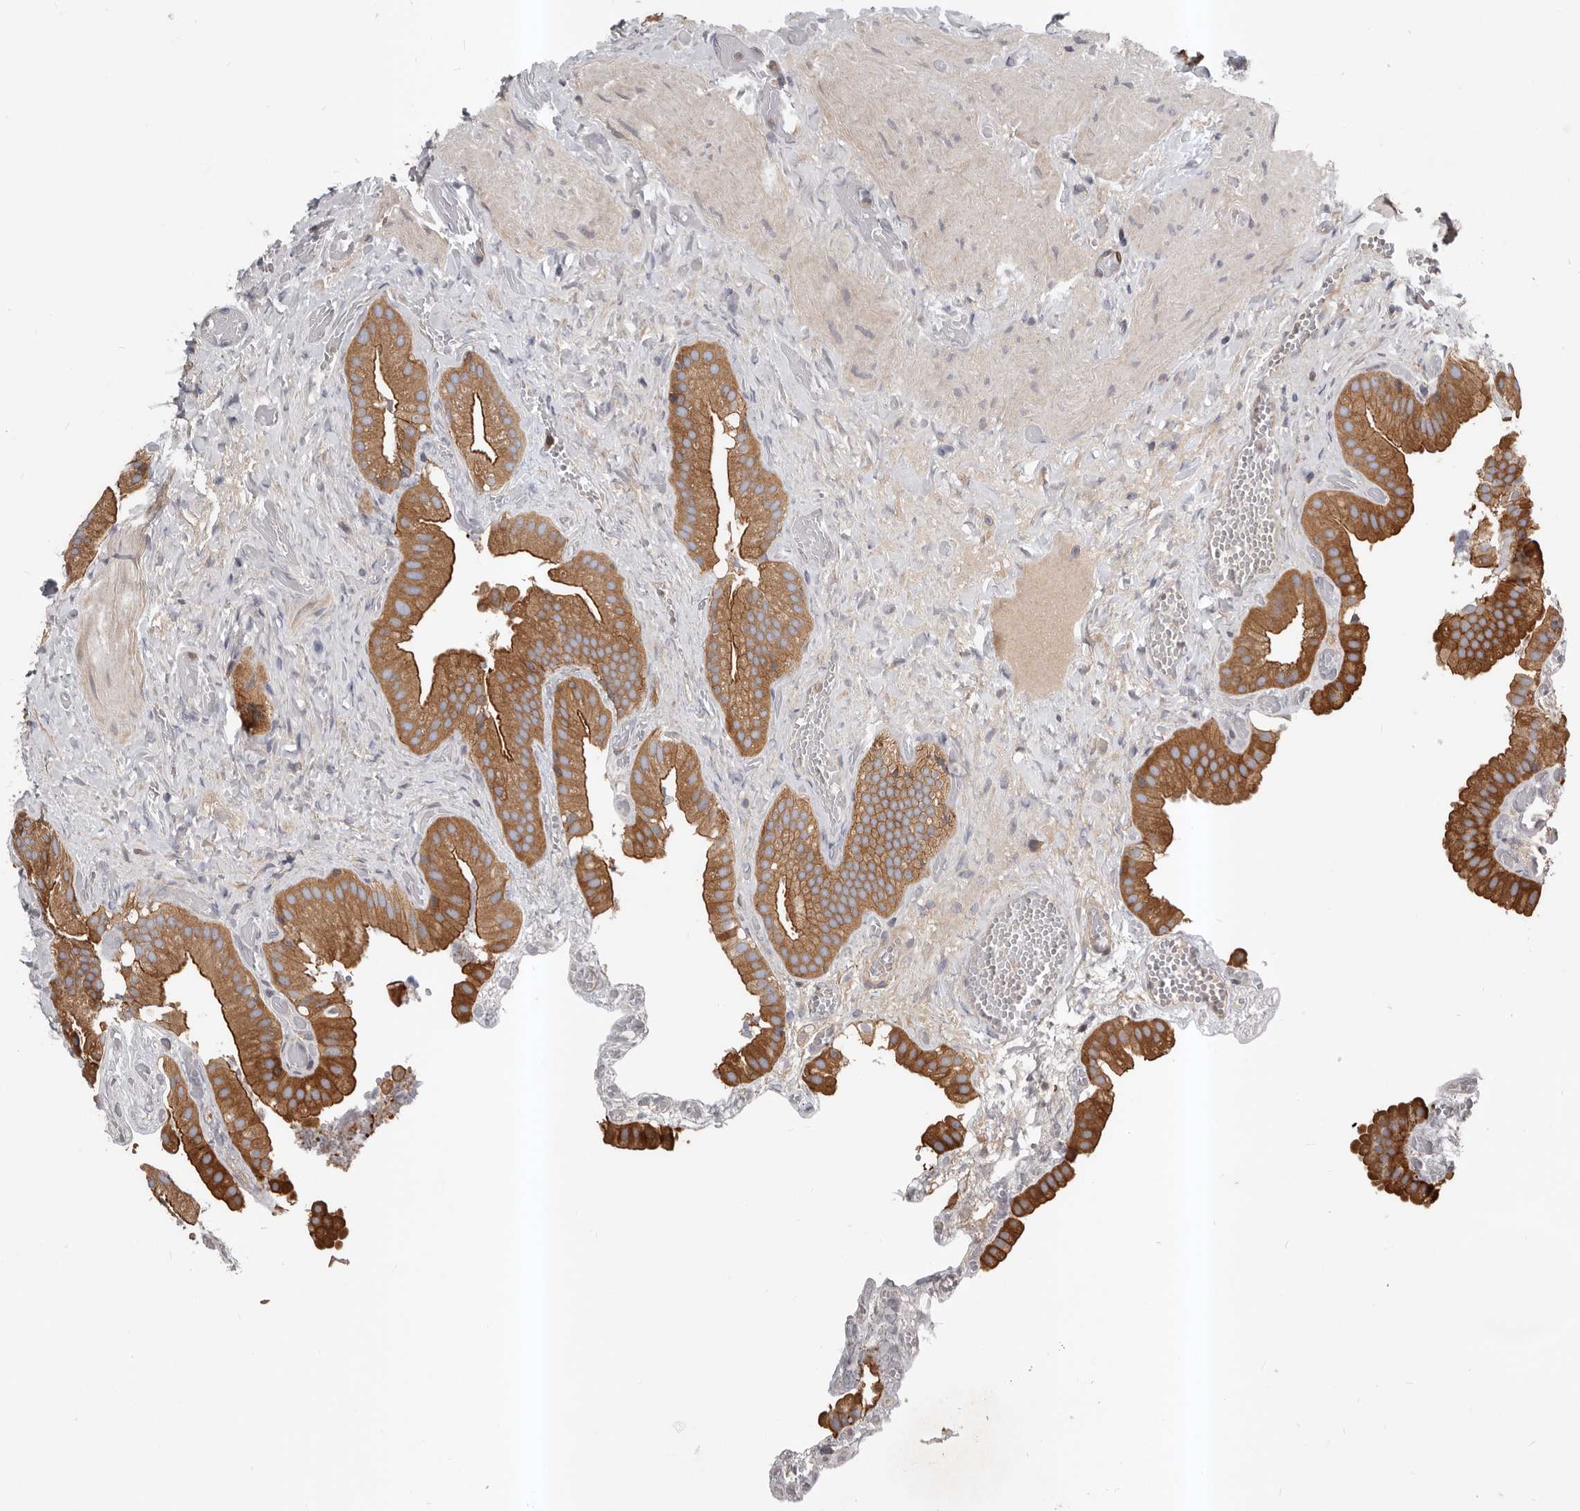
{"staining": {"intensity": "moderate", "quantity": ">75%", "location": "cytoplasmic/membranous"}, "tissue": "gallbladder", "cell_type": "Glandular cells", "image_type": "normal", "snomed": [{"axis": "morphology", "description": "Normal tissue, NOS"}, {"axis": "topography", "description": "Gallbladder"}], "caption": "IHC staining of unremarkable gallbladder, which reveals medium levels of moderate cytoplasmic/membranous positivity in approximately >75% of glandular cells indicating moderate cytoplasmic/membranous protein expression. The staining was performed using DAB (3,3'-diaminobenzidine) (brown) for protein detection and nuclei were counterstained in hematoxylin (blue).", "gene": "PNRC2", "patient": {"sex": "female", "age": 64}}